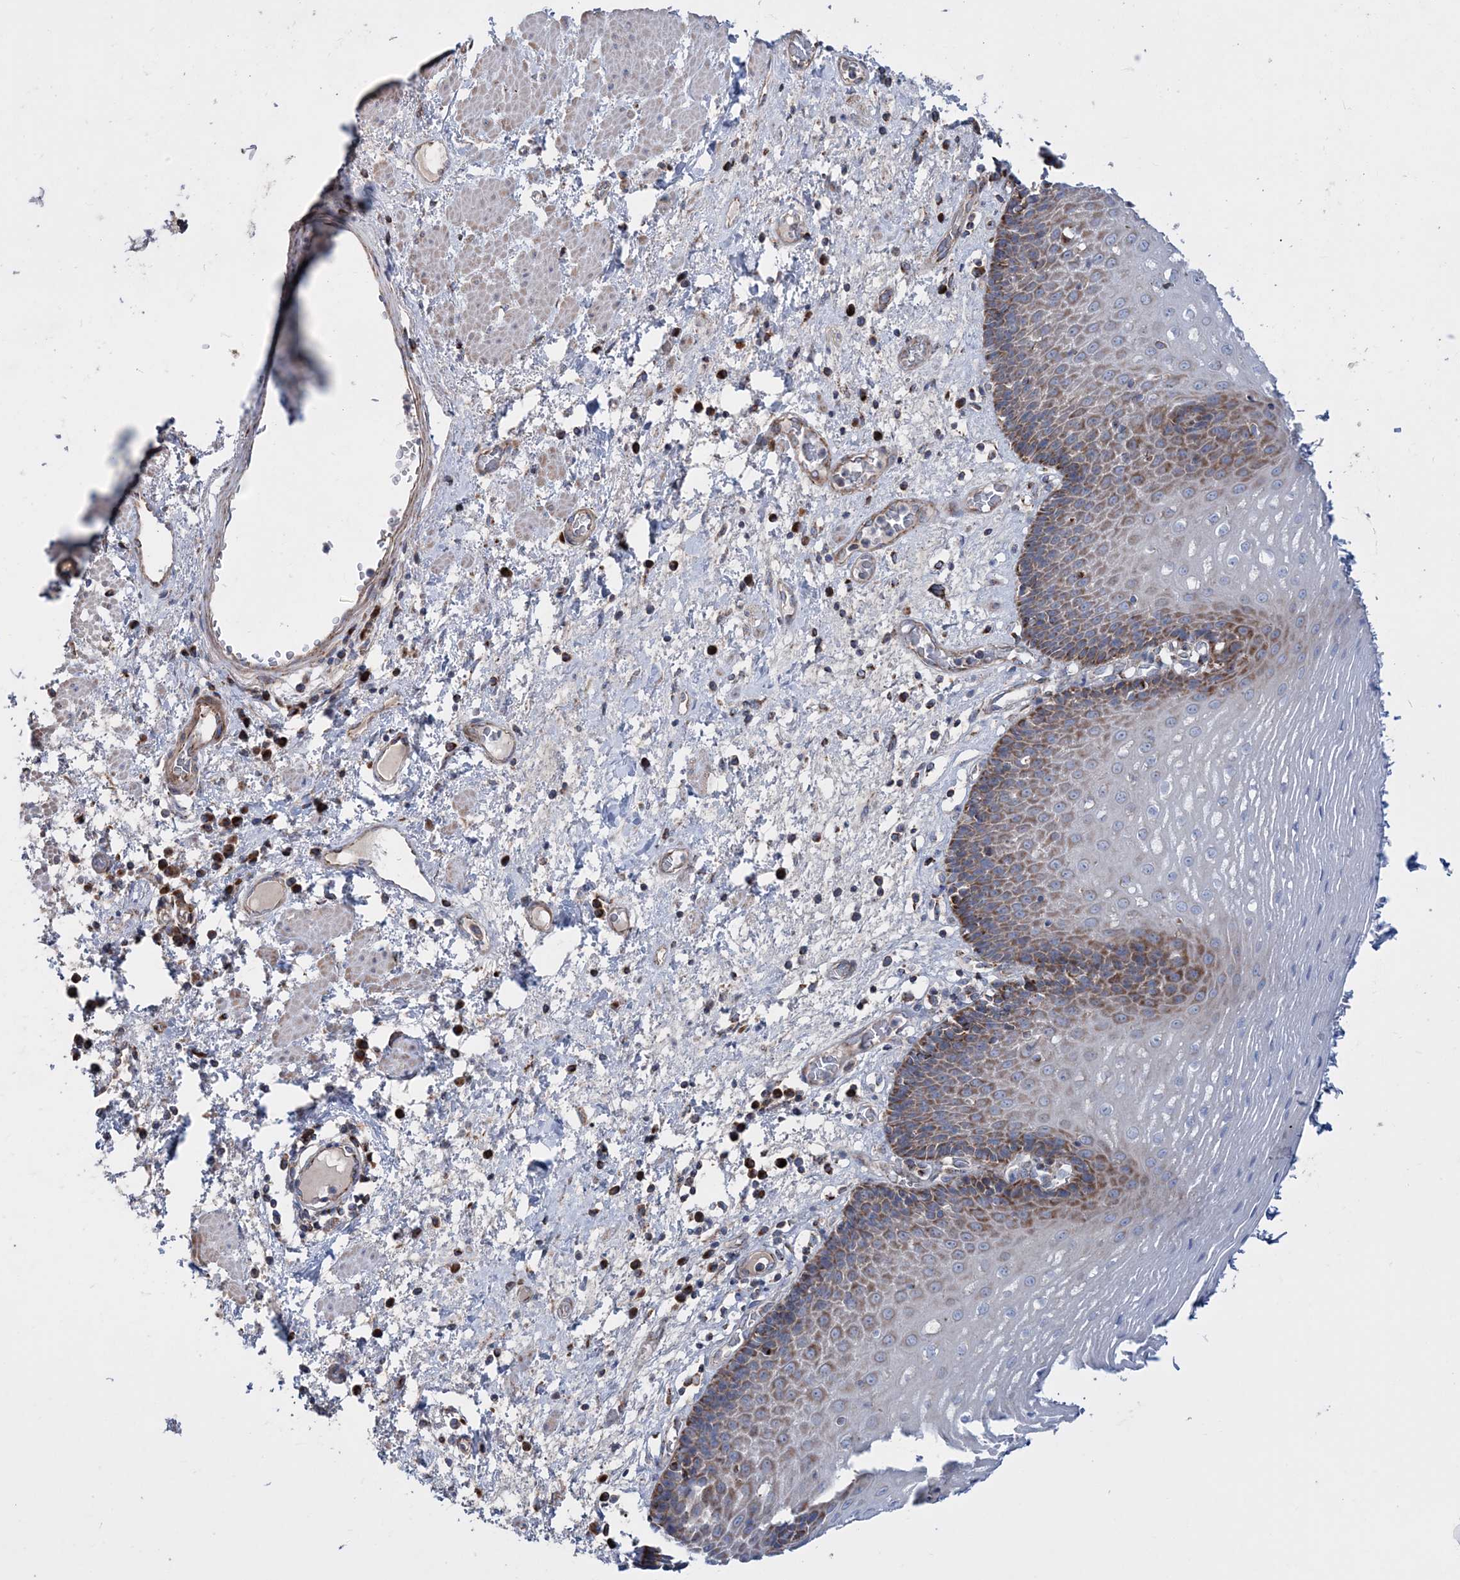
{"staining": {"intensity": "moderate", "quantity": "<25%", "location": "cytoplasmic/membranous"}, "tissue": "esophagus", "cell_type": "Squamous epithelial cells", "image_type": "normal", "snomed": [{"axis": "morphology", "description": "Normal tissue, NOS"}, {"axis": "morphology", "description": "Adenocarcinoma, NOS"}, {"axis": "topography", "description": "Esophagus"}], "caption": "The histopathology image exhibits staining of unremarkable esophagus, revealing moderate cytoplasmic/membranous protein positivity (brown color) within squamous epithelial cells. (DAB (3,3'-diaminobenzidine) = brown stain, brightfield microscopy at high magnification).", "gene": "NGLY1", "patient": {"sex": "male", "age": 62}}